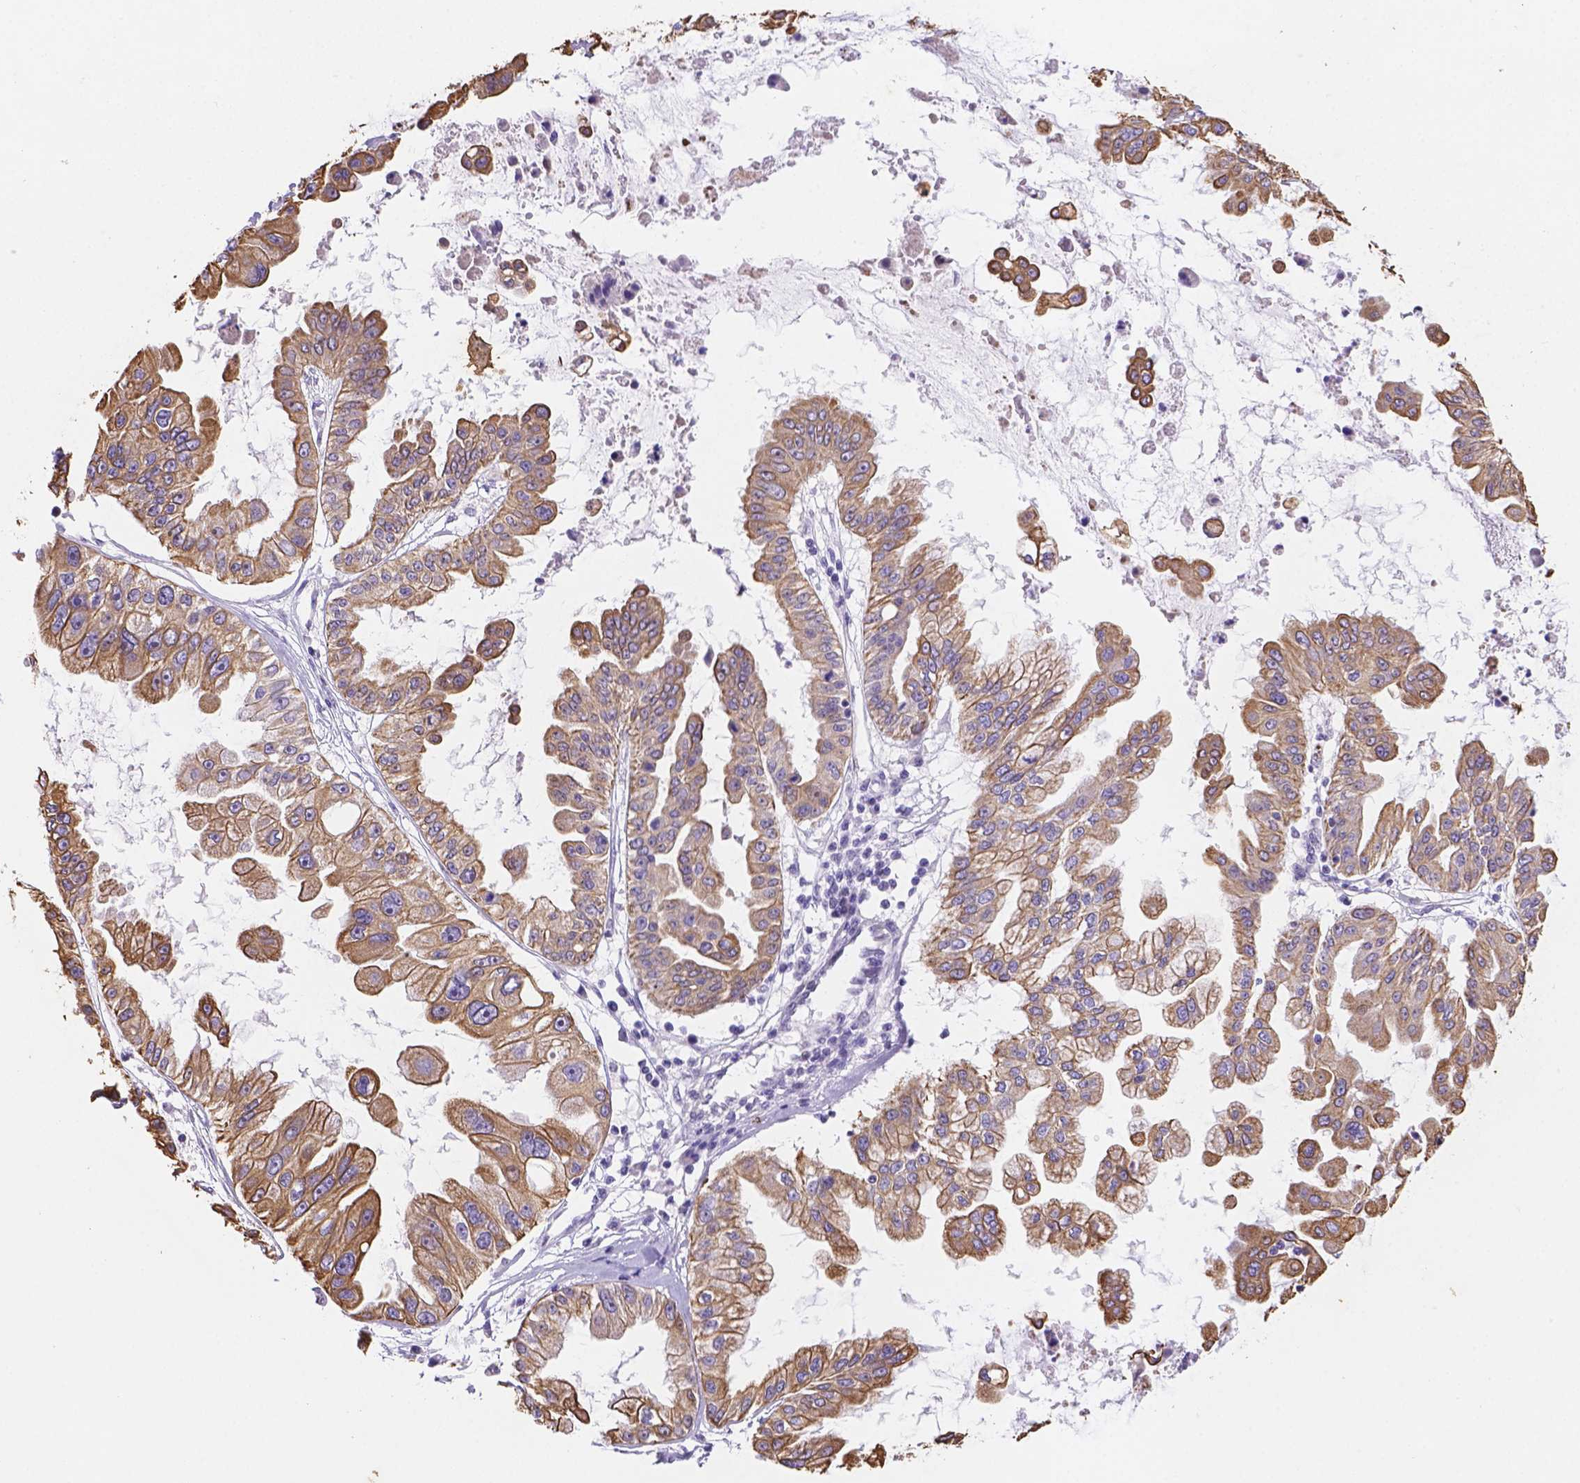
{"staining": {"intensity": "moderate", "quantity": ">75%", "location": "cytoplasmic/membranous"}, "tissue": "ovarian cancer", "cell_type": "Tumor cells", "image_type": "cancer", "snomed": [{"axis": "morphology", "description": "Cystadenocarcinoma, serous, NOS"}, {"axis": "topography", "description": "Ovary"}], "caption": "Immunohistochemical staining of ovarian serous cystadenocarcinoma reveals moderate cytoplasmic/membranous protein staining in approximately >75% of tumor cells. Using DAB (brown) and hematoxylin (blue) stains, captured at high magnification using brightfield microscopy.", "gene": "DMWD", "patient": {"sex": "female", "age": 56}}